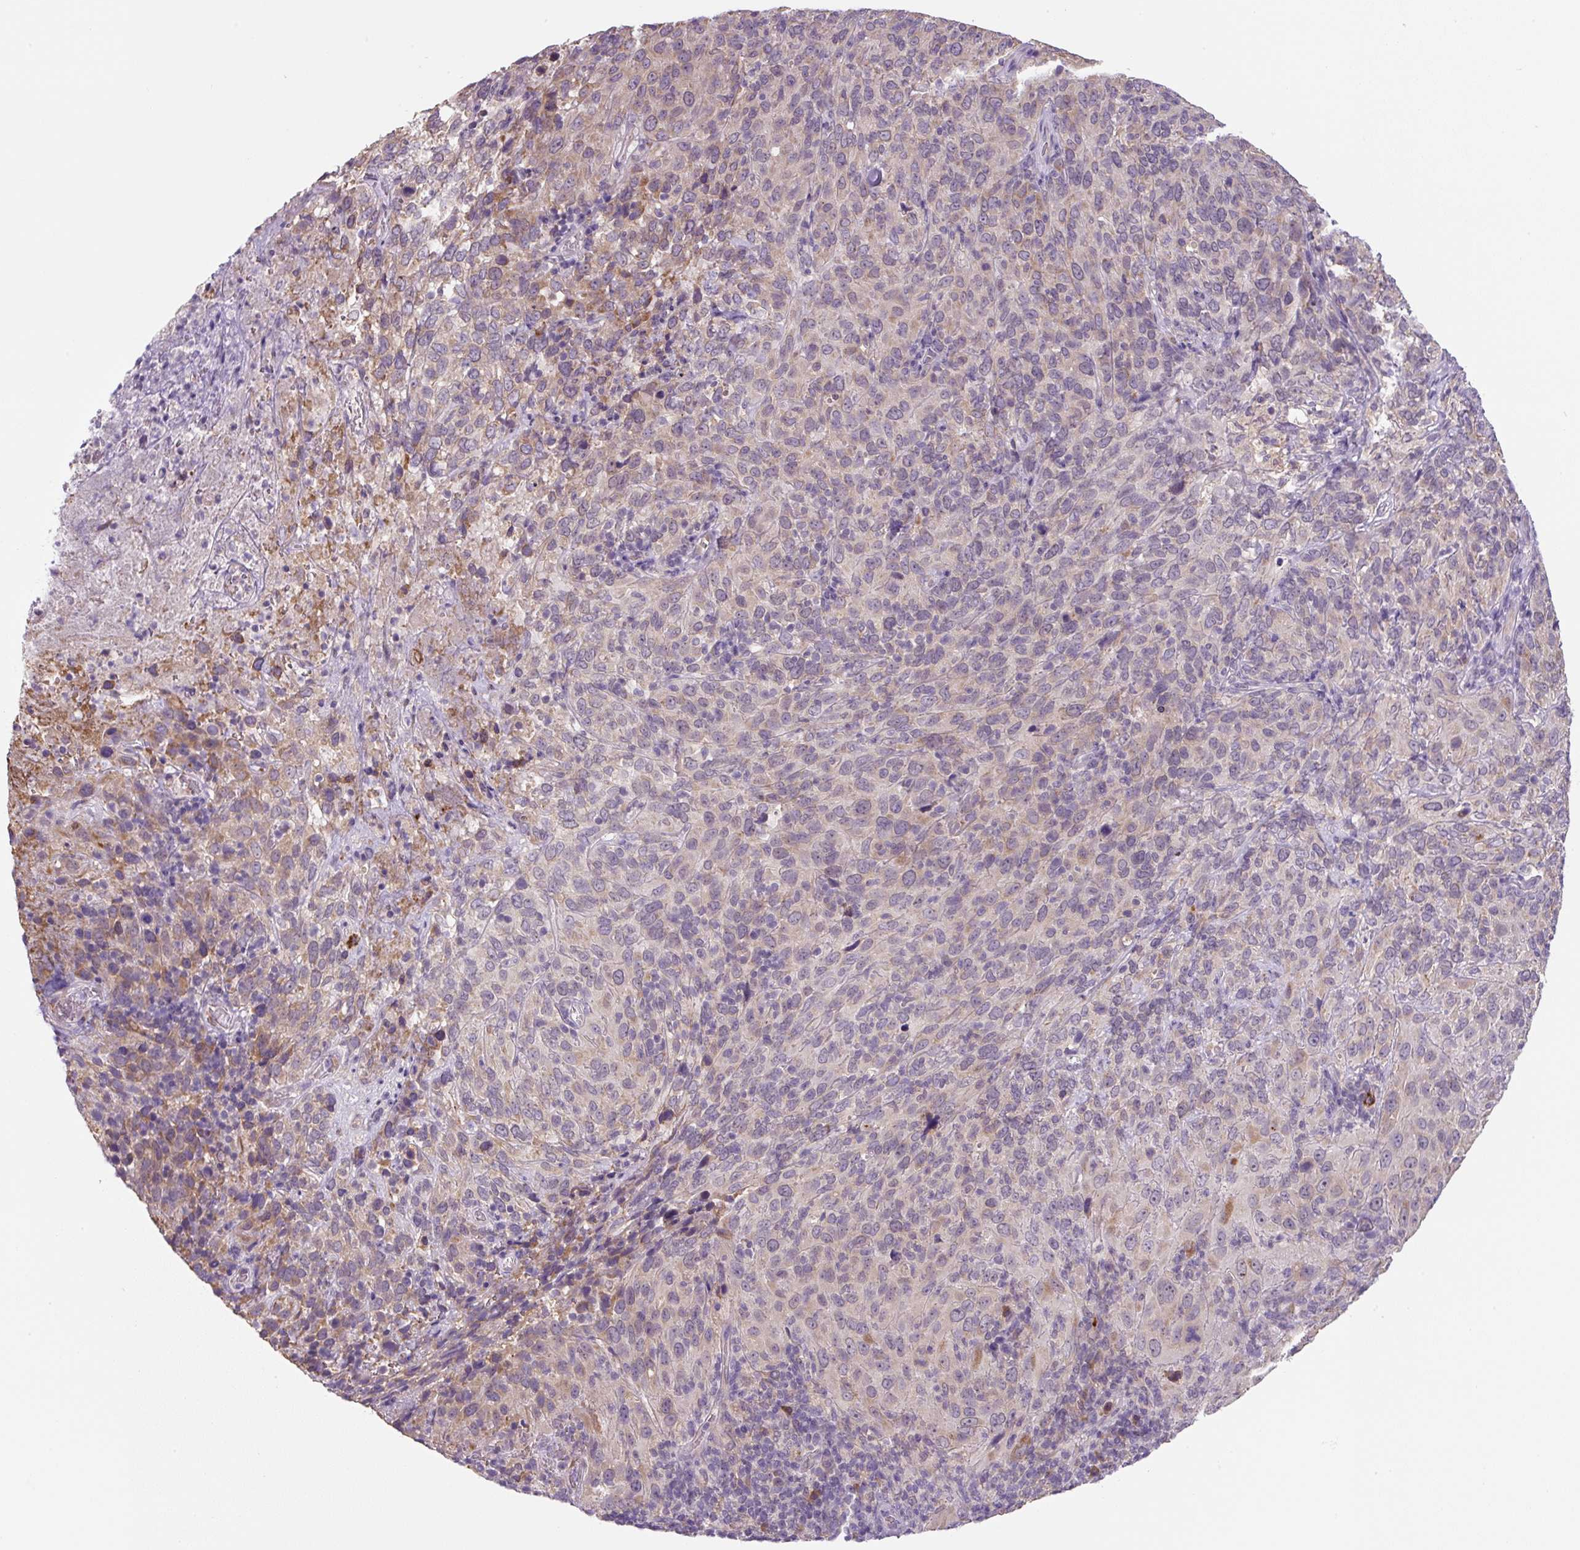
{"staining": {"intensity": "weak", "quantity": "25%-75%", "location": "cytoplasmic/membranous"}, "tissue": "cervical cancer", "cell_type": "Tumor cells", "image_type": "cancer", "snomed": [{"axis": "morphology", "description": "Squamous cell carcinoma, NOS"}, {"axis": "topography", "description": "Cervix"}], "caption": "DAB immunohistochemical staining of human squamous cell carcinoma (cervical) exhibits weak cytoplasmic/membranous protein expression in about 25%-75% of tumor cells.", "gene": "FZD5", "patient": {"sex": "female", "age": 51}}